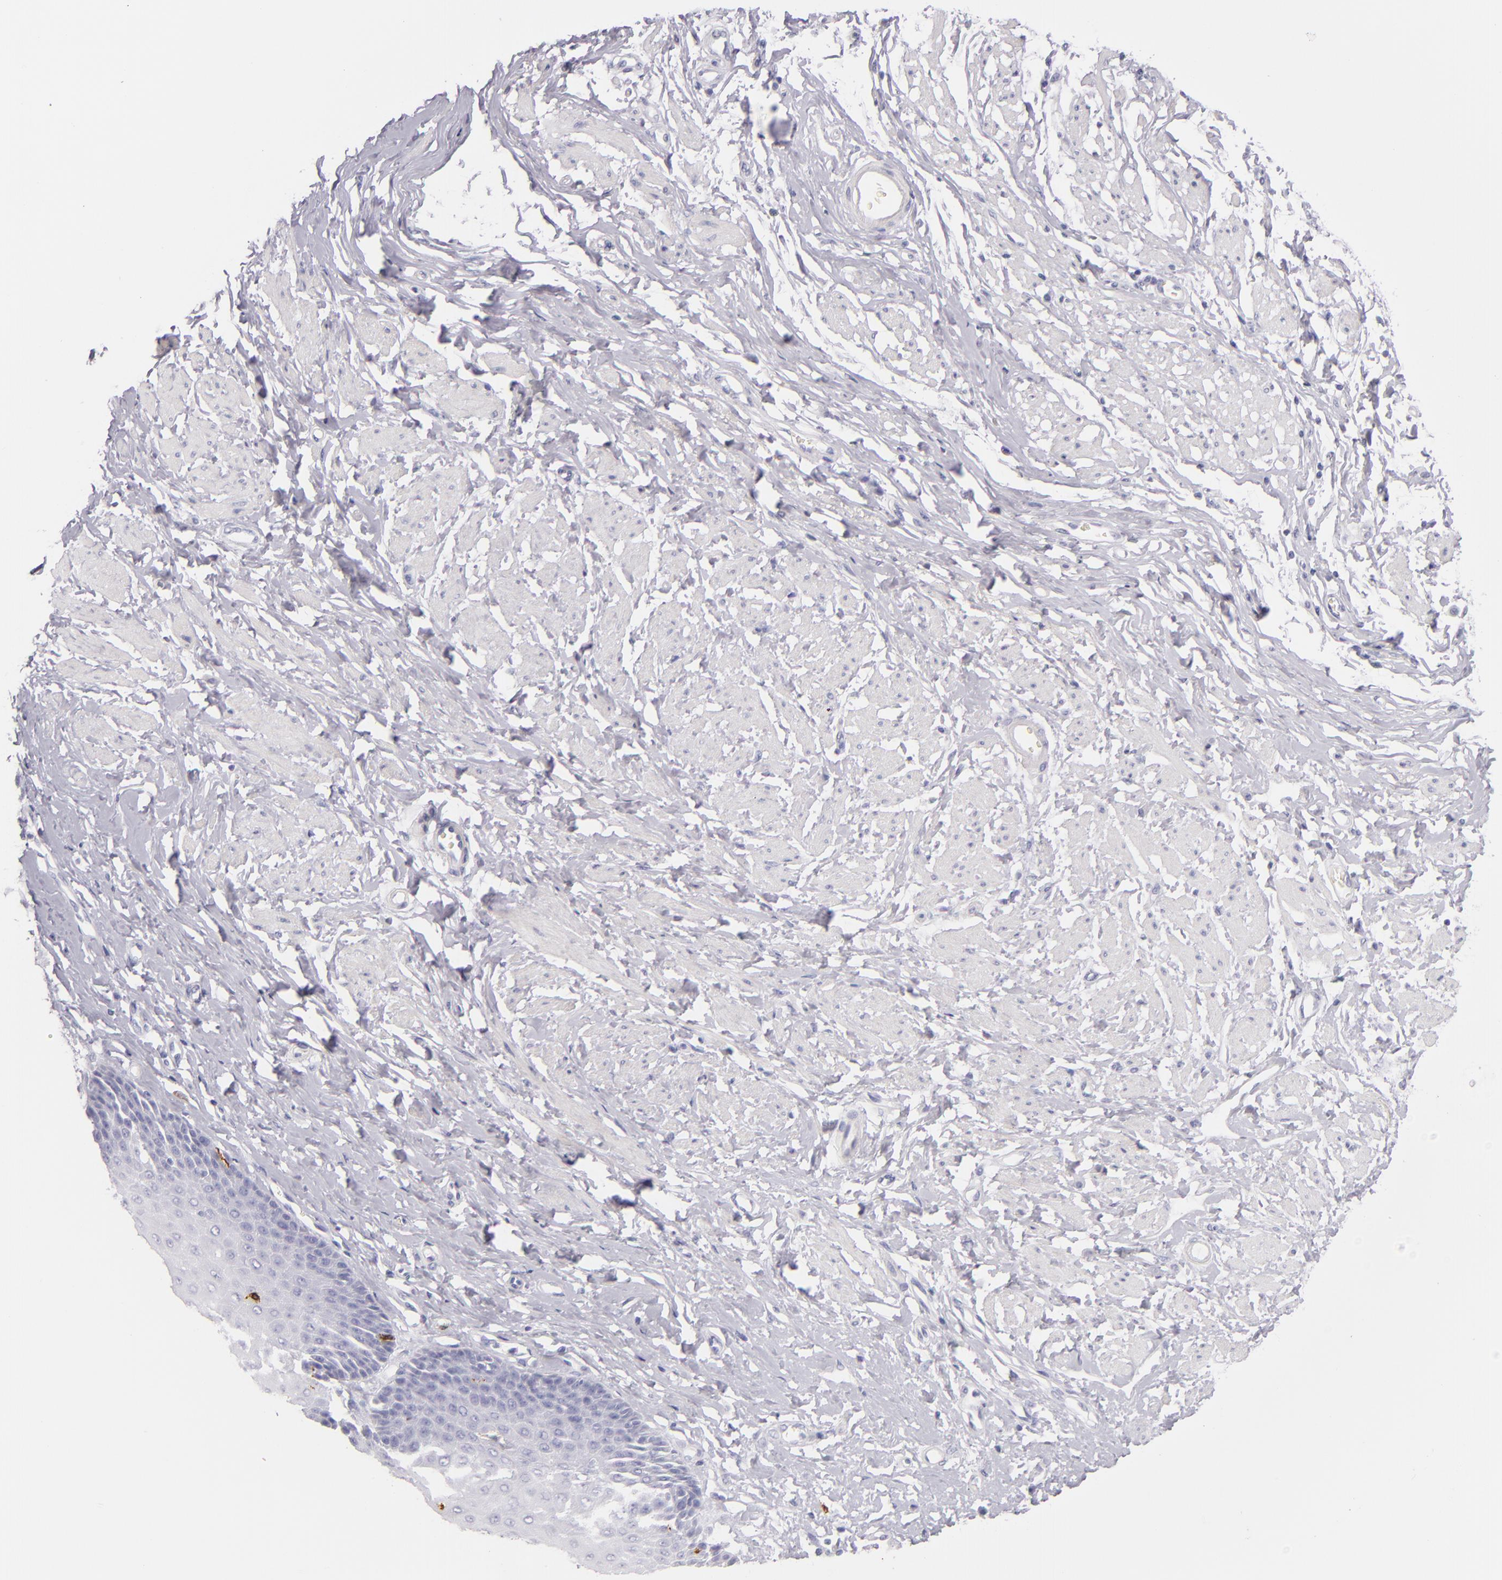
{"staining": {"intensity": "negative", "quantity": "none", "location": "none"}, "tissue": "esophagus", "cell_type": "Squamous epithelial cells", "image_type": "normal", "snomed": [{"axis": "morphology", "description": "Normal tissue, NOS"}, {"axis": "topography", "description": "Esophagus"}], "caption": "A histopathology image of esophagus stained for a protein demonstrates no brown staining in squamous epithelial cells. Nuclei are stained in blue.", "gene": "CD207", "patient": {"sex": "male", "age": 70}}